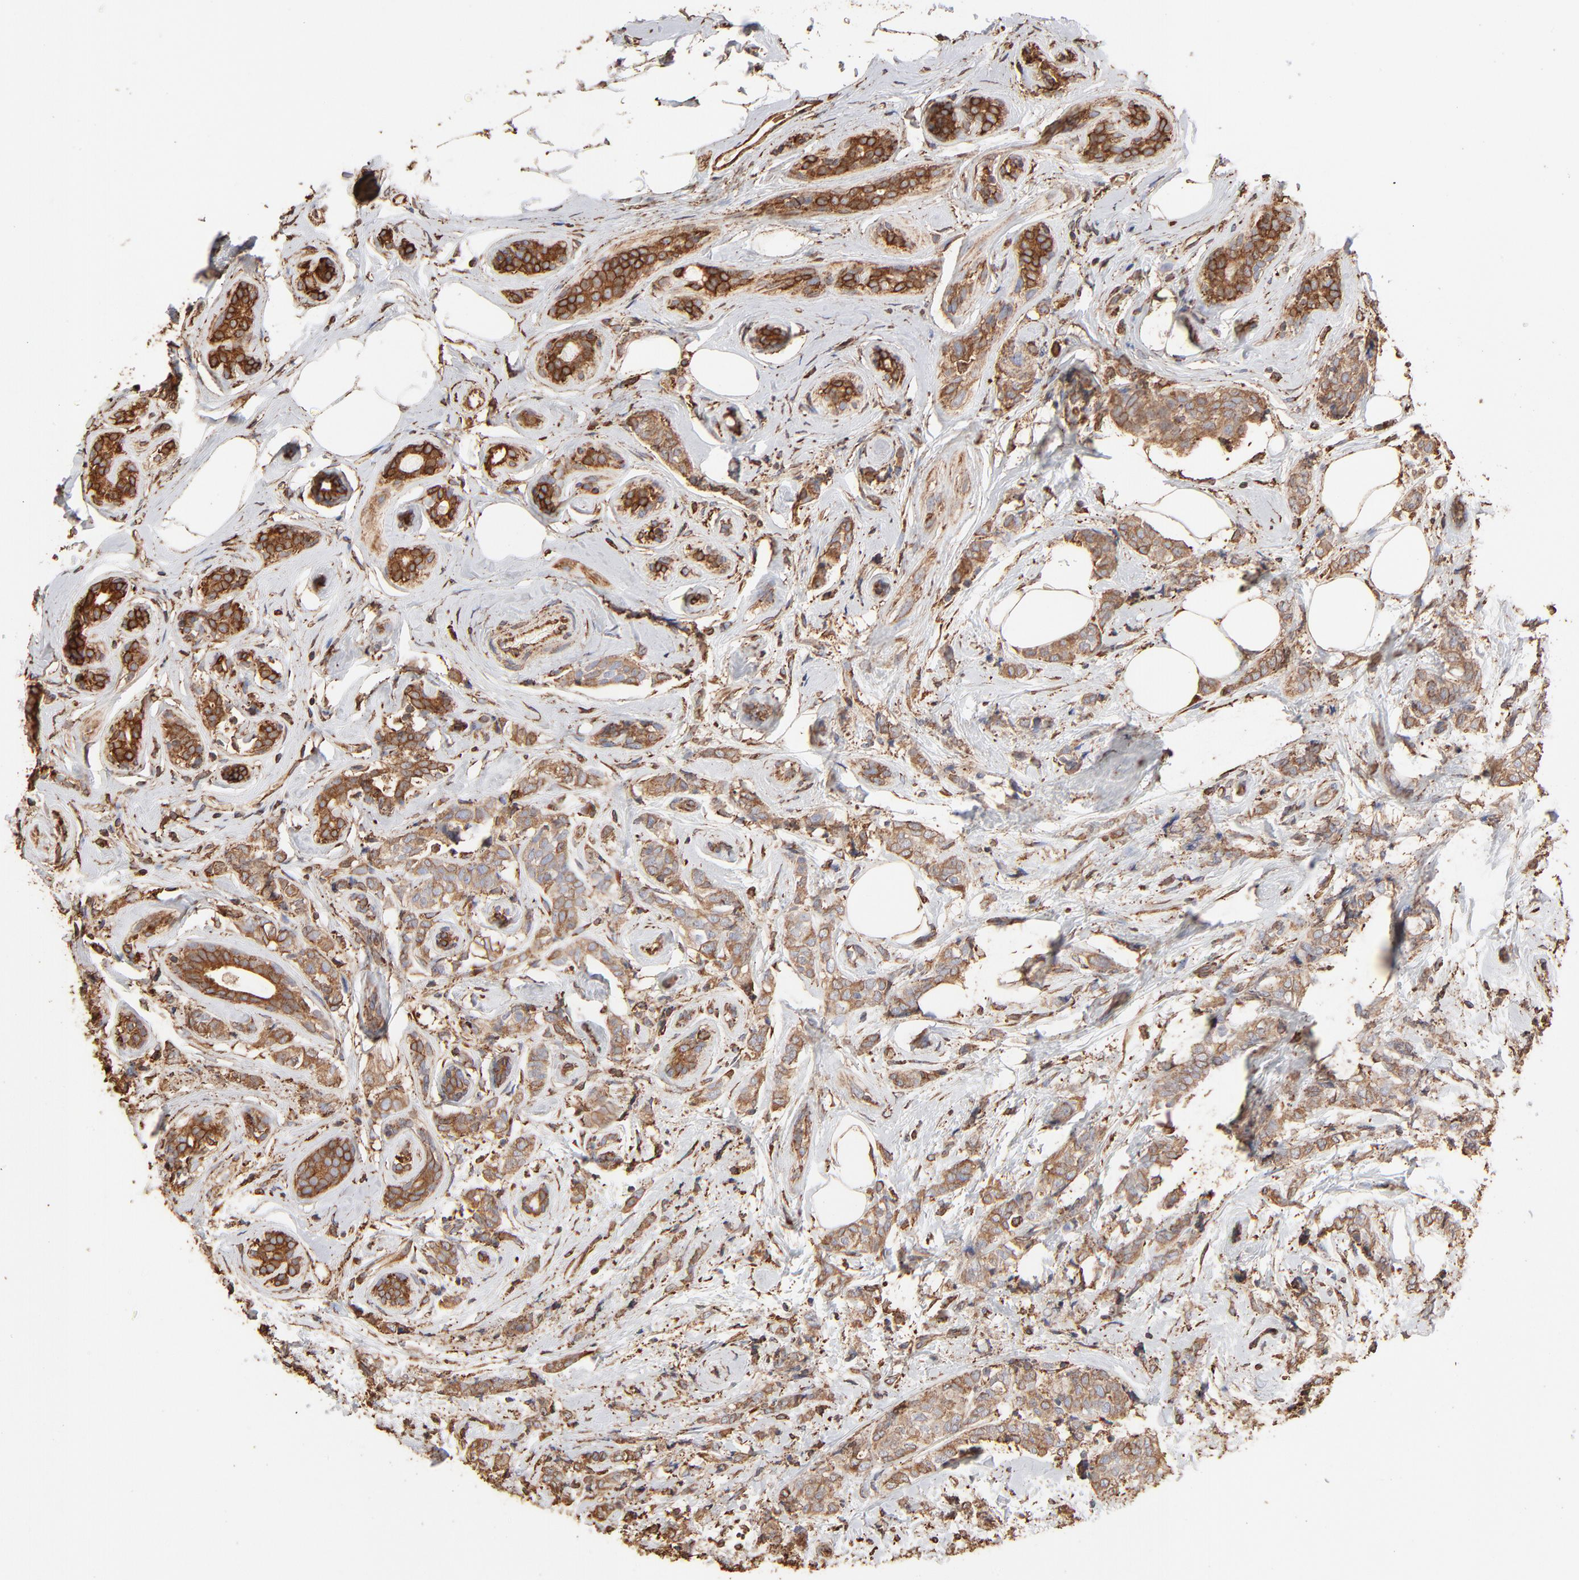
{"staining": {"intensity": "moderate", "quantity": ">75%", "location": "cytoplasmic/membranous"}, "tissue": "breast cancer", "cell_type": "Tumor cells", "image_type": "cancer", "snomed": [{"axis": "morphology", "description": "Lobular carcinoma"}, {"axis": "topography", "description": "Breast"}], "caption": "A micrograph of human breast cancer stained for a protein exhibits moderate cytoplasmic/membranous brown staining in tumor cells.", "gene": "PDIA3", "patient": {"sex": "female", "age": 60}}